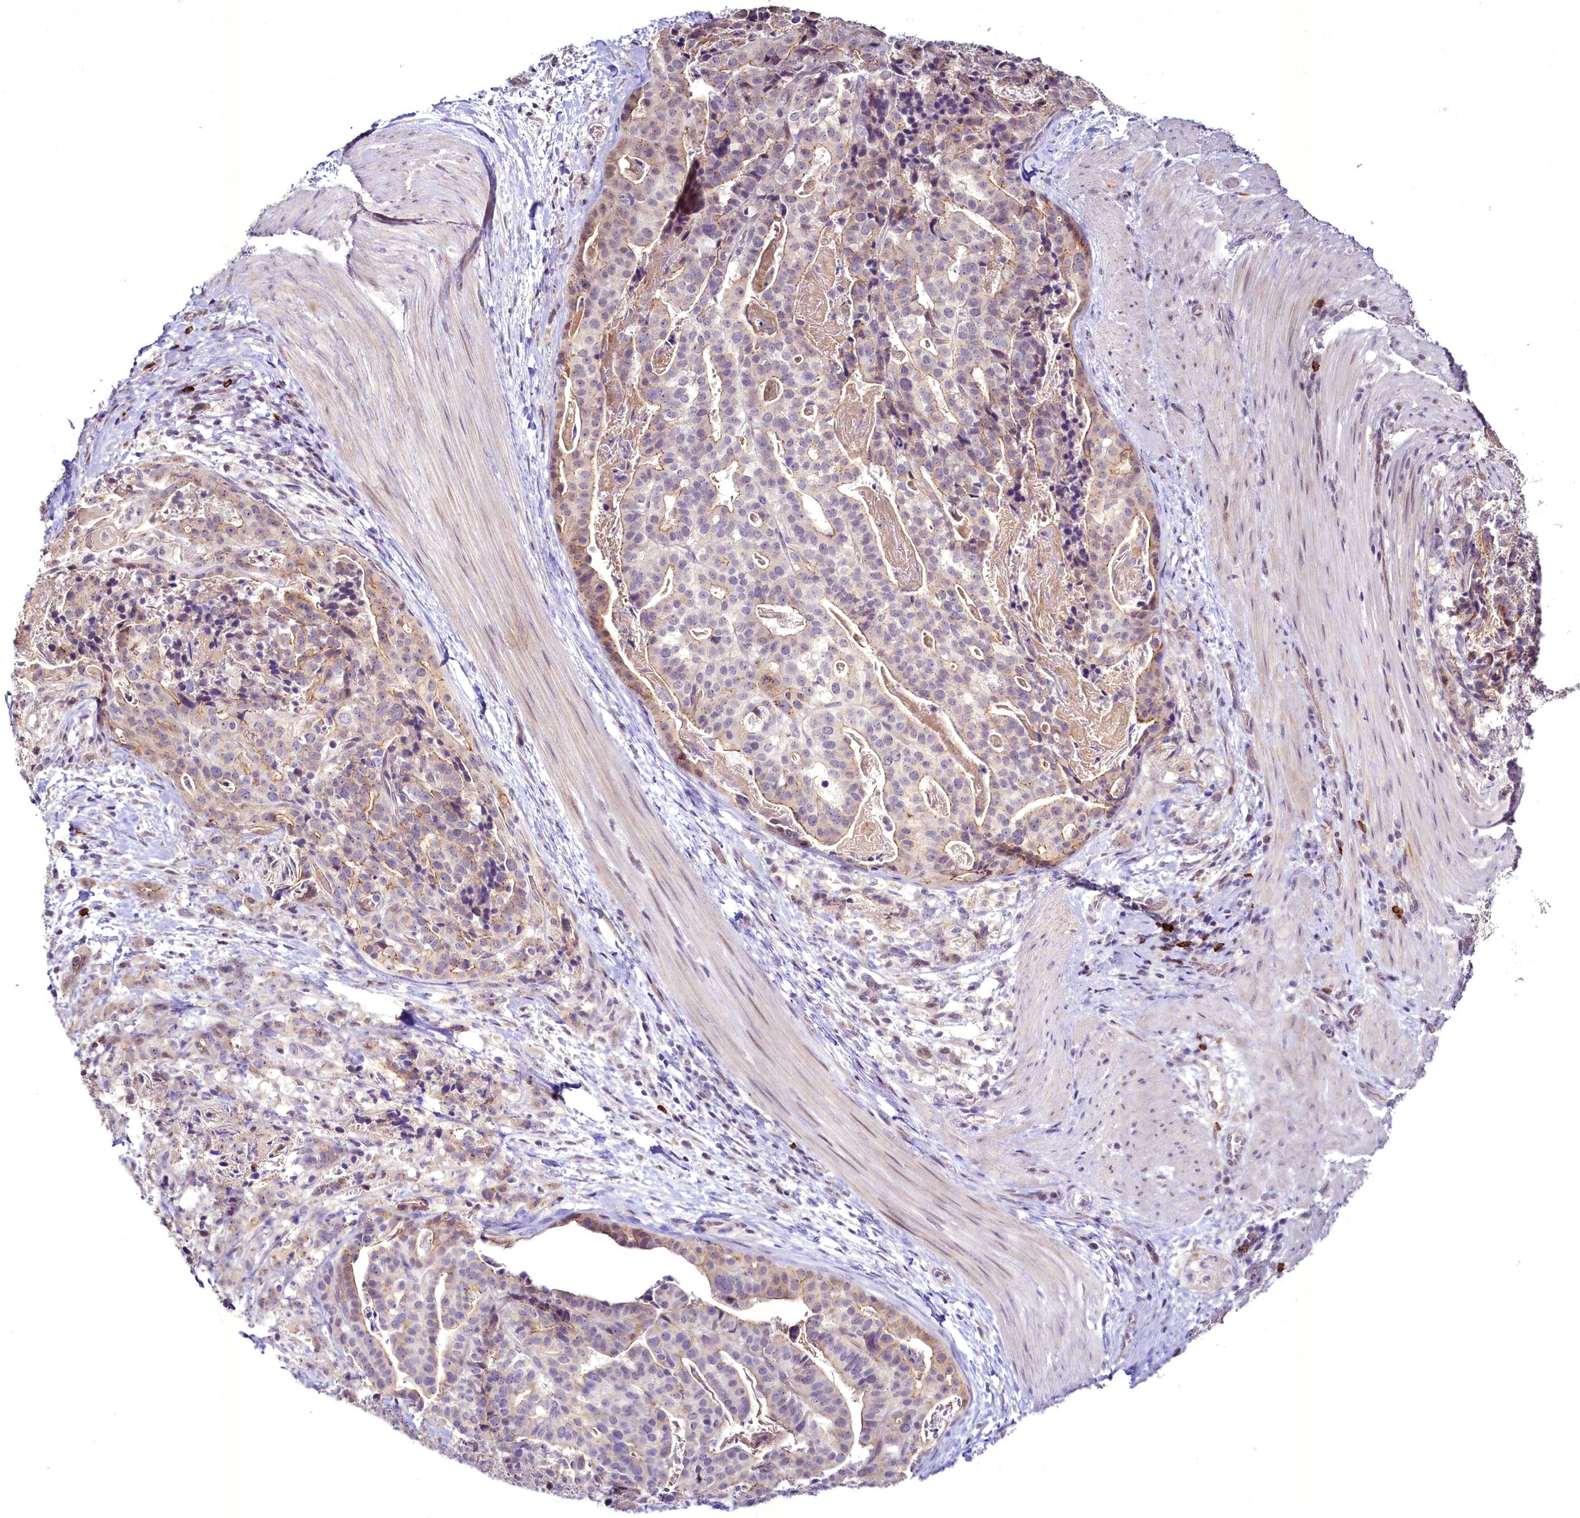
{"staining": {"intensity": "weak", "quantity": "<25%", "location": "cytoplasmic/membranous"}, "tissue": "stomach cancer", "cell_type": "Tumor cells", "image_type": "cancer", "snomed": [{"axis": "morphology", "description": "Adenocarcinoma, NOS"}, {"axis": "topography", "description": "Stomach"}], "caption": "Stomach adenocarcinoma stained for a protein using immunohistochemistry shows no positivity tumor cells.", "gene": "BANK1", "patient": {"sex": "male", "age": 48}}